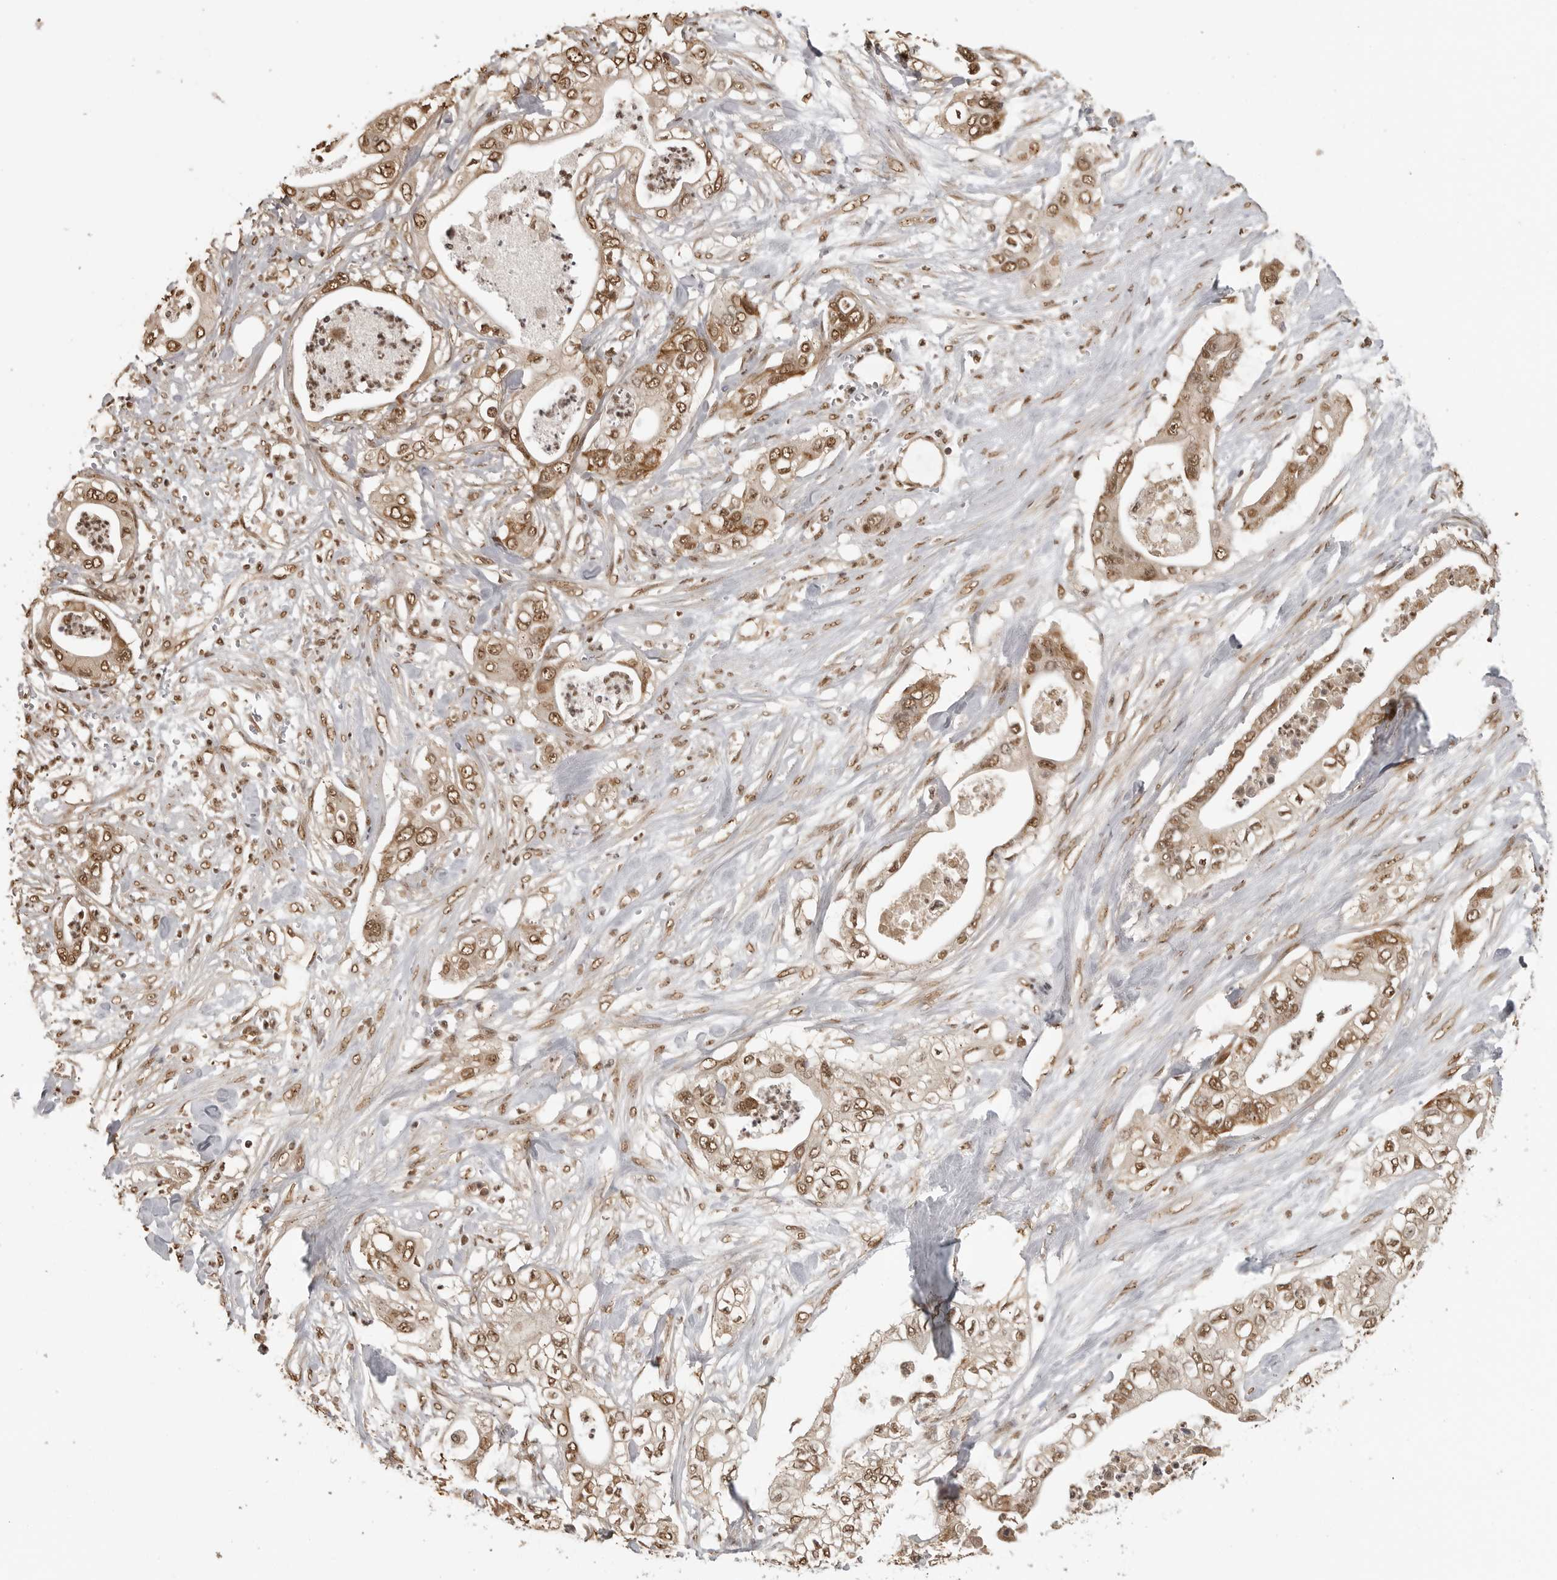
{"staining": {"intensity": "moderate", "quantity": ">75%", "location": "nuclear"}, "tissue": "pancreatic cancer", "cell_type": "Tumor cells", "image_type": "cancer", "snomed": [{"axis": "morphology", "description": "Adenocarcinoma, NOS"}, {"axis": "topography", "description": "Pancreas"}], "caption": "Adenocarcinoma (pancreatic) stained for a protein (brown) exhibits moderate nuclear positive staining in approximately >75% of tumor cells.", "gene": "CLOCK", "patient": {"sex": "female", "age": 78}}